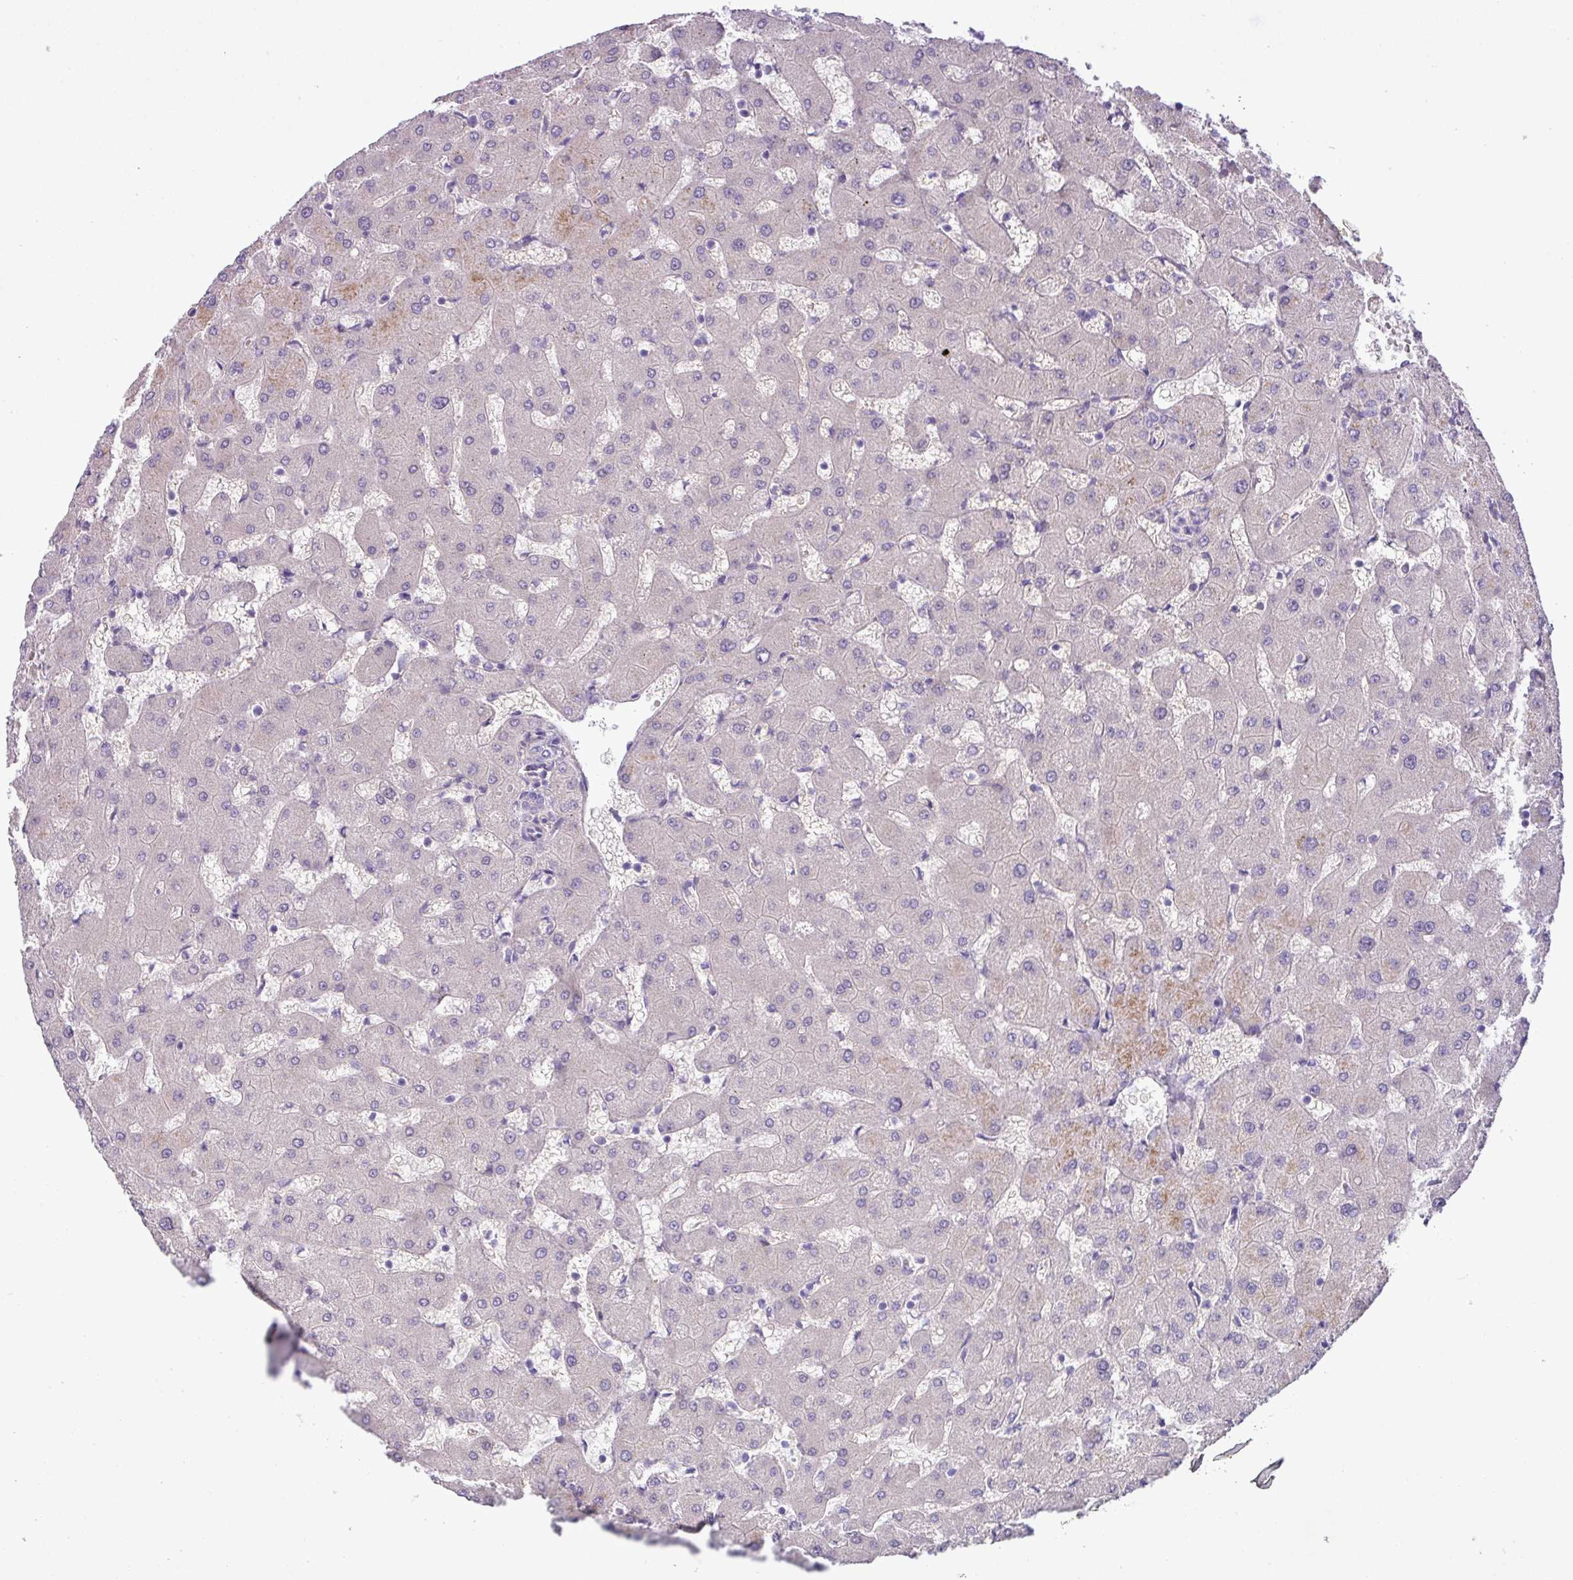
{"staining": {"intensity": "negative", "quantity": "none", "location": "none"}, "tissue": "liver", "cell_type": "Cholangiocytes", "image_type": "normal", "snomed": [{"axis": "morphology", "description": "Normal tissue, NOS"}, {"axis": "topography", "description": "Liver"}], "caption": "Protein analysis of benign liver demonstrates no significant positivity in cholangiocytes. Brightfield microscopy of immunohistochemistry stained with DAB (3,3'-diaminobenzidine) (brown) and hematoxylin (blue), captured at high magnification.", "gene": "KIRREL3", "patient": {"sex": "female", "age": 63}}